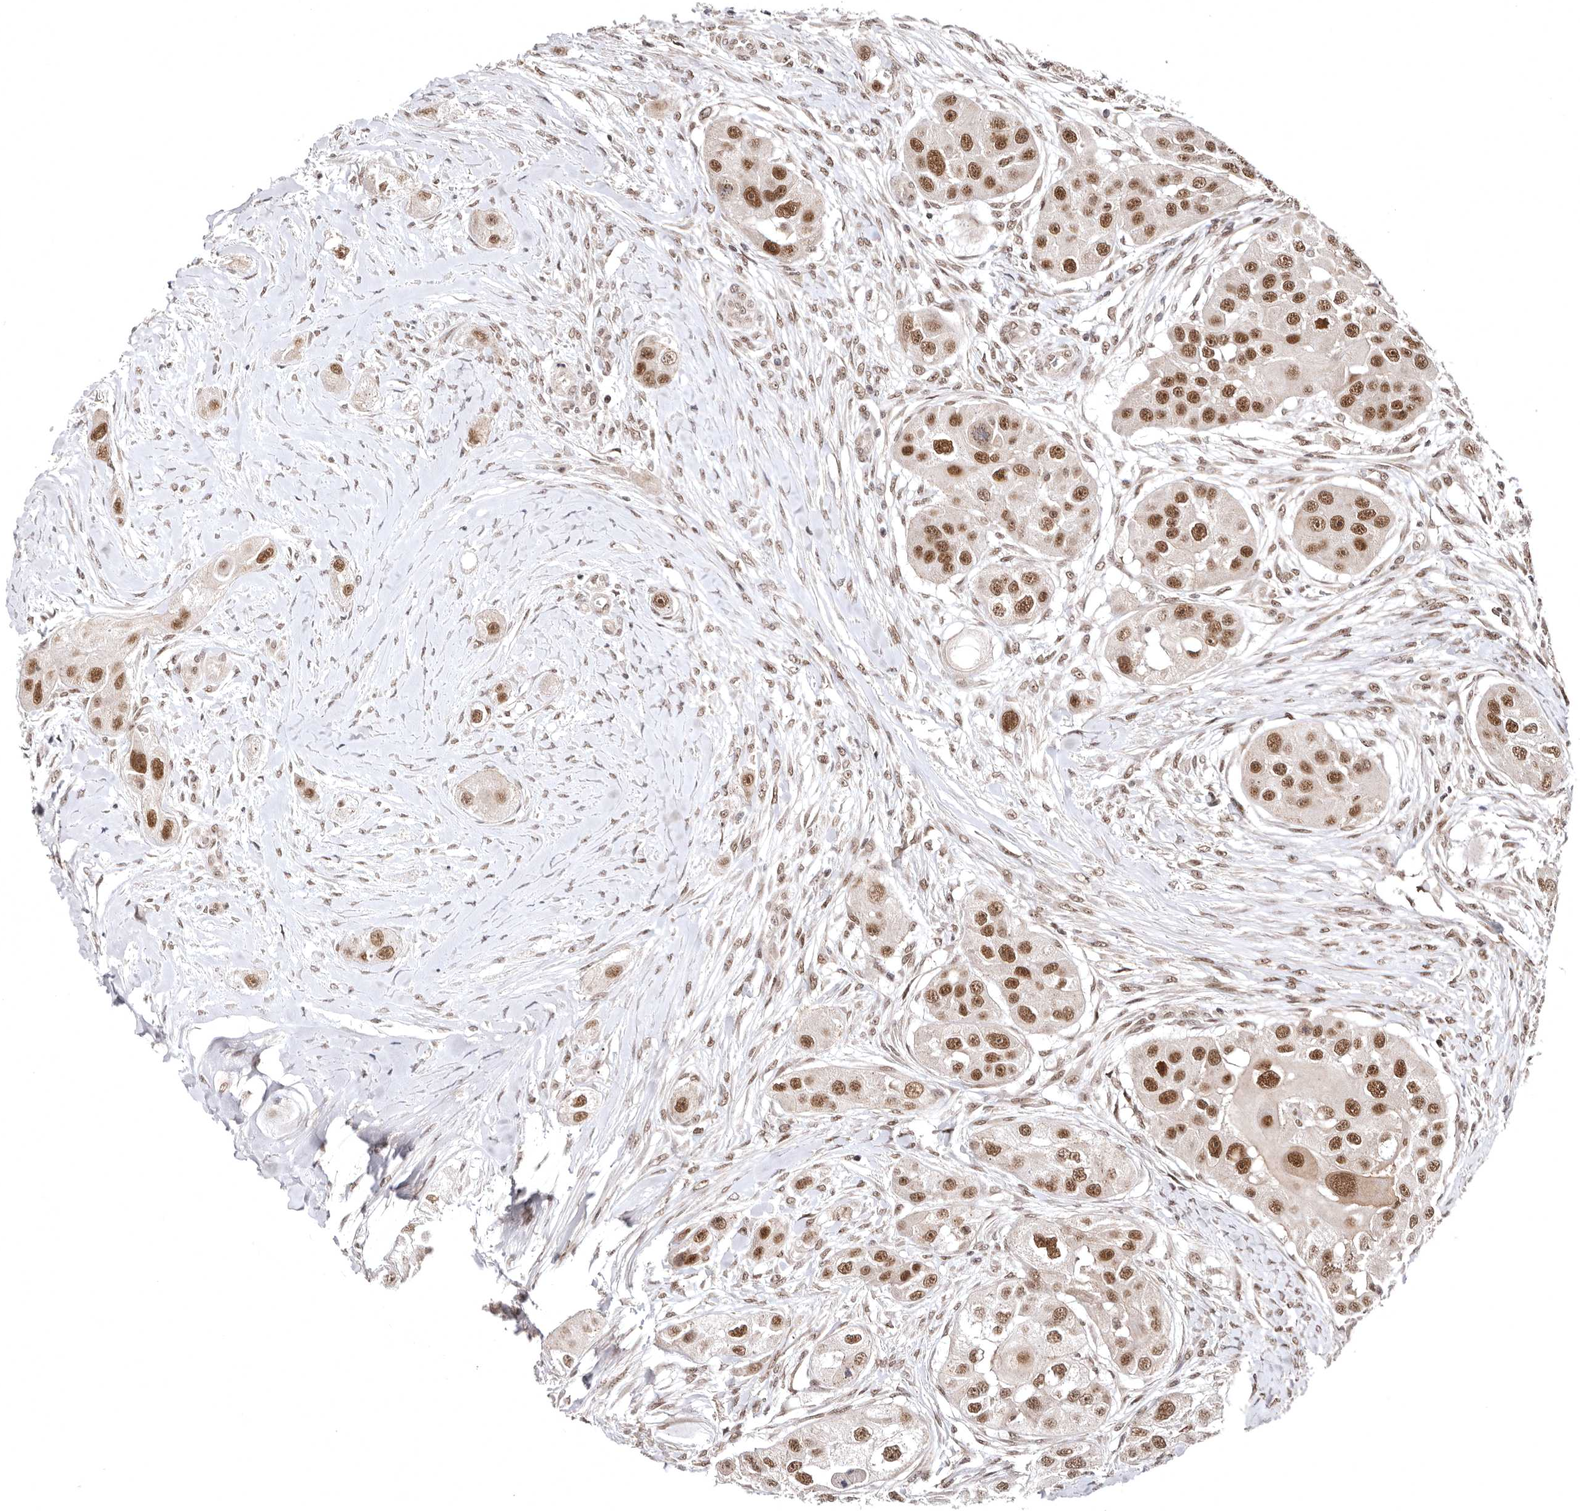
{"staining": {"intensity": "strong", "quantity": ">75%", "location": "nuclear"}, "tissue": "head and neck cancer", "cell_type": "Tumor cells", "image_type": "cancer", "snomed": [{"axis": "morphology", "description": "Normal tissue, NOS"}, {"axis": "morphology", "description": "Squamous cell carcinoma, NOS"}, {"axis": "topography", "description": "Skeletal muscle"}, {"axis": "topography", "description": "Head-Neck"}], "caption": "A brown stain shows strong nuclear expression of a protein in human head and neck squamous cell carcinoma tumor cells. The staining was performed using DAB, with brown indicating positive protein expression. Nuclei are stained blue with hematoxylin.", "gene": "MED8", "patient": {"sex": "male", "age": 51}}